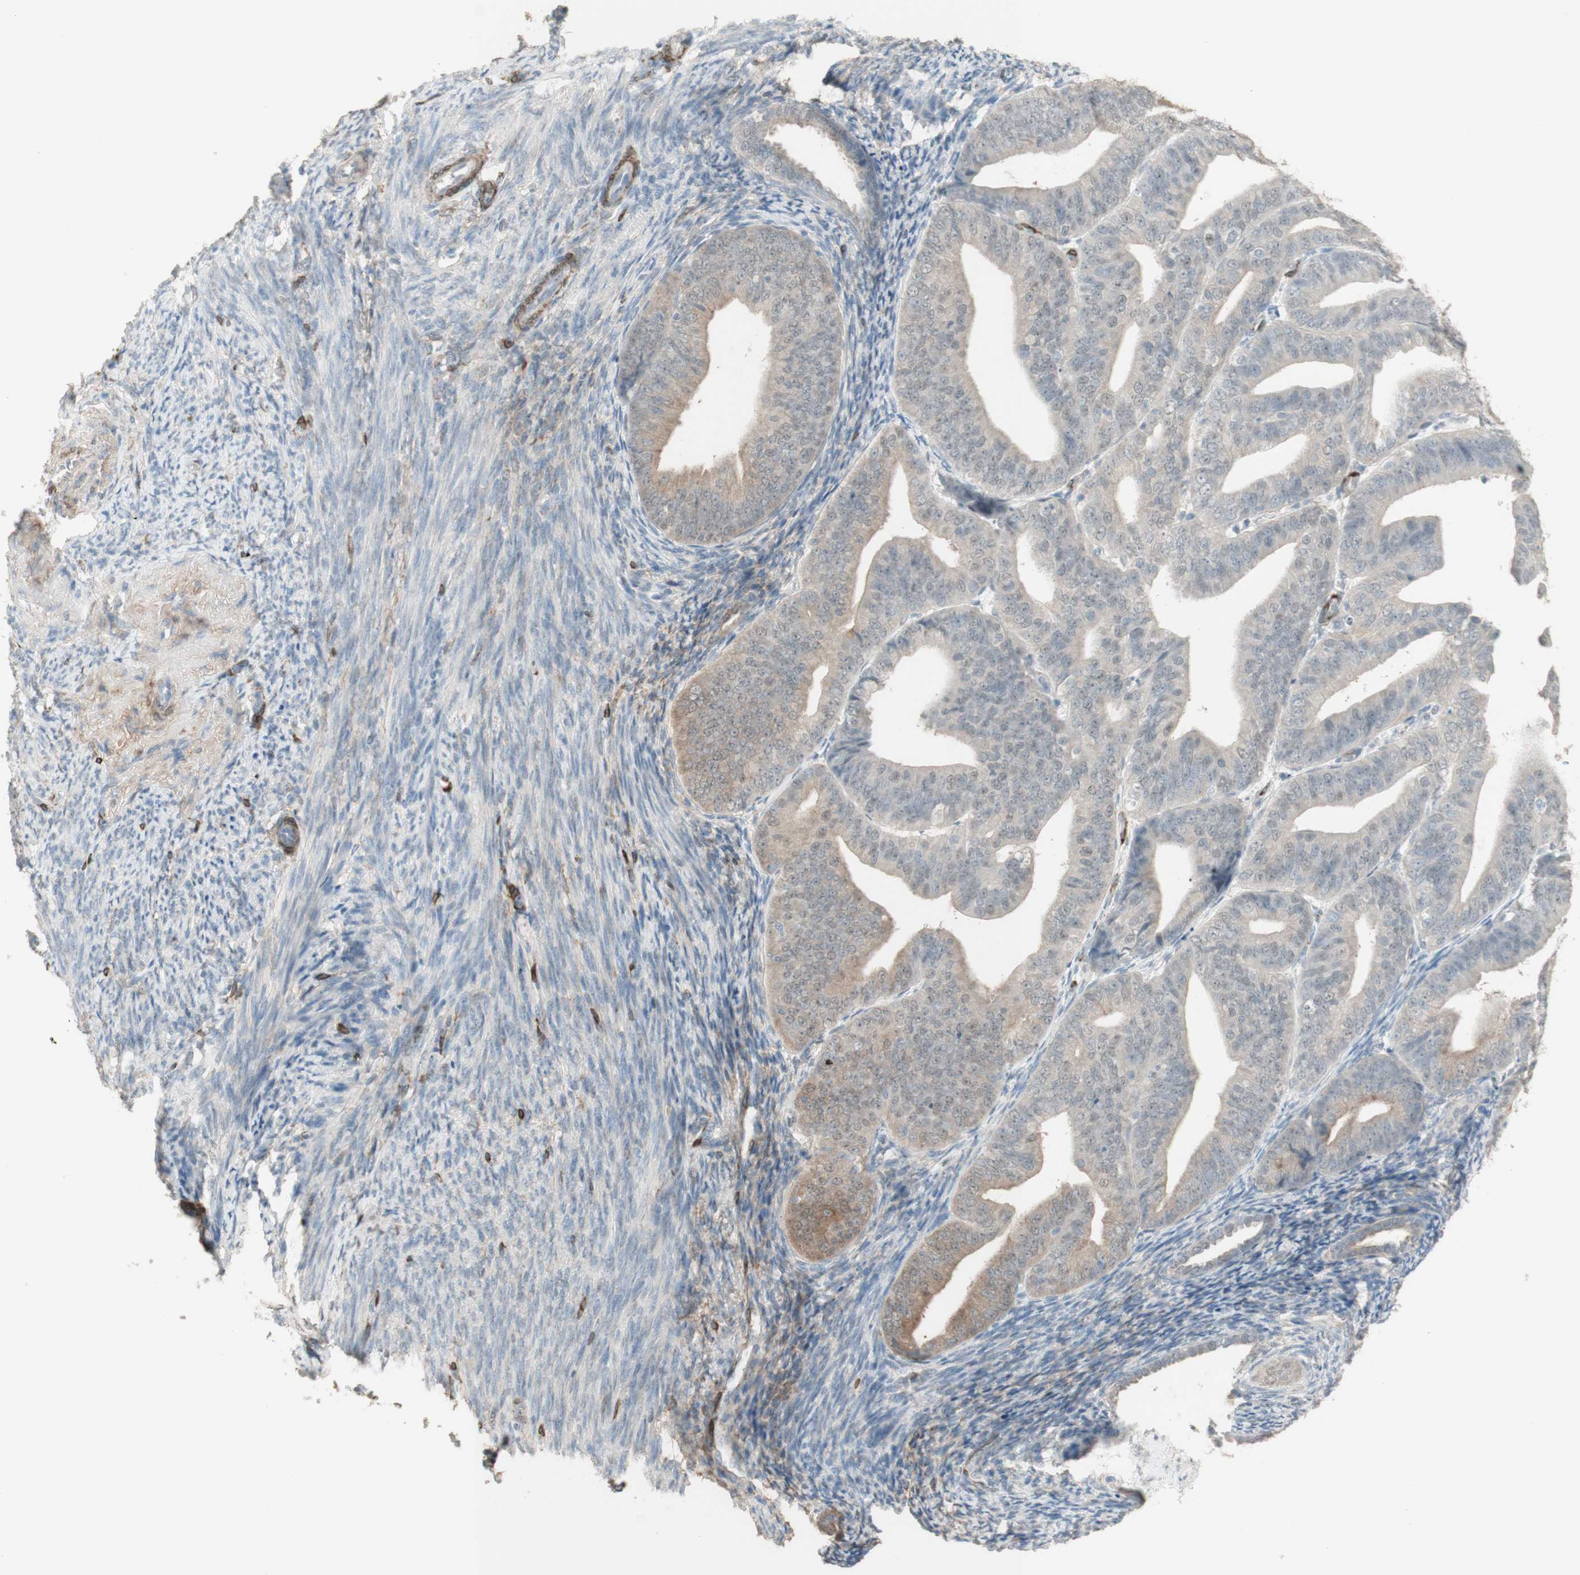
{"staining": {"intensity": "weak", "quantity": "25%-75%", "location": "cytoplasmic/membranous"}, "tissue": "endometrial cancer", "cell_type": "Tumor cells", "image_type": "cancer", "snomed": [{"axis": "morphology", "description": "Adenocarcinoma, NOS"}, {"axis": "topography", "description": "Endometrium"}], "caption": "Brown immunohistochemical staining in endometrial adenocarcinoma demonstrates weak cytoplasmic/membranous positivity in about 25%-75% of tumor cells. (DAB IHC, brown staining for protein, blue staining for nuclei).", "gene": "MUC3A", "patient": {"sex": "female", "age": 63}}